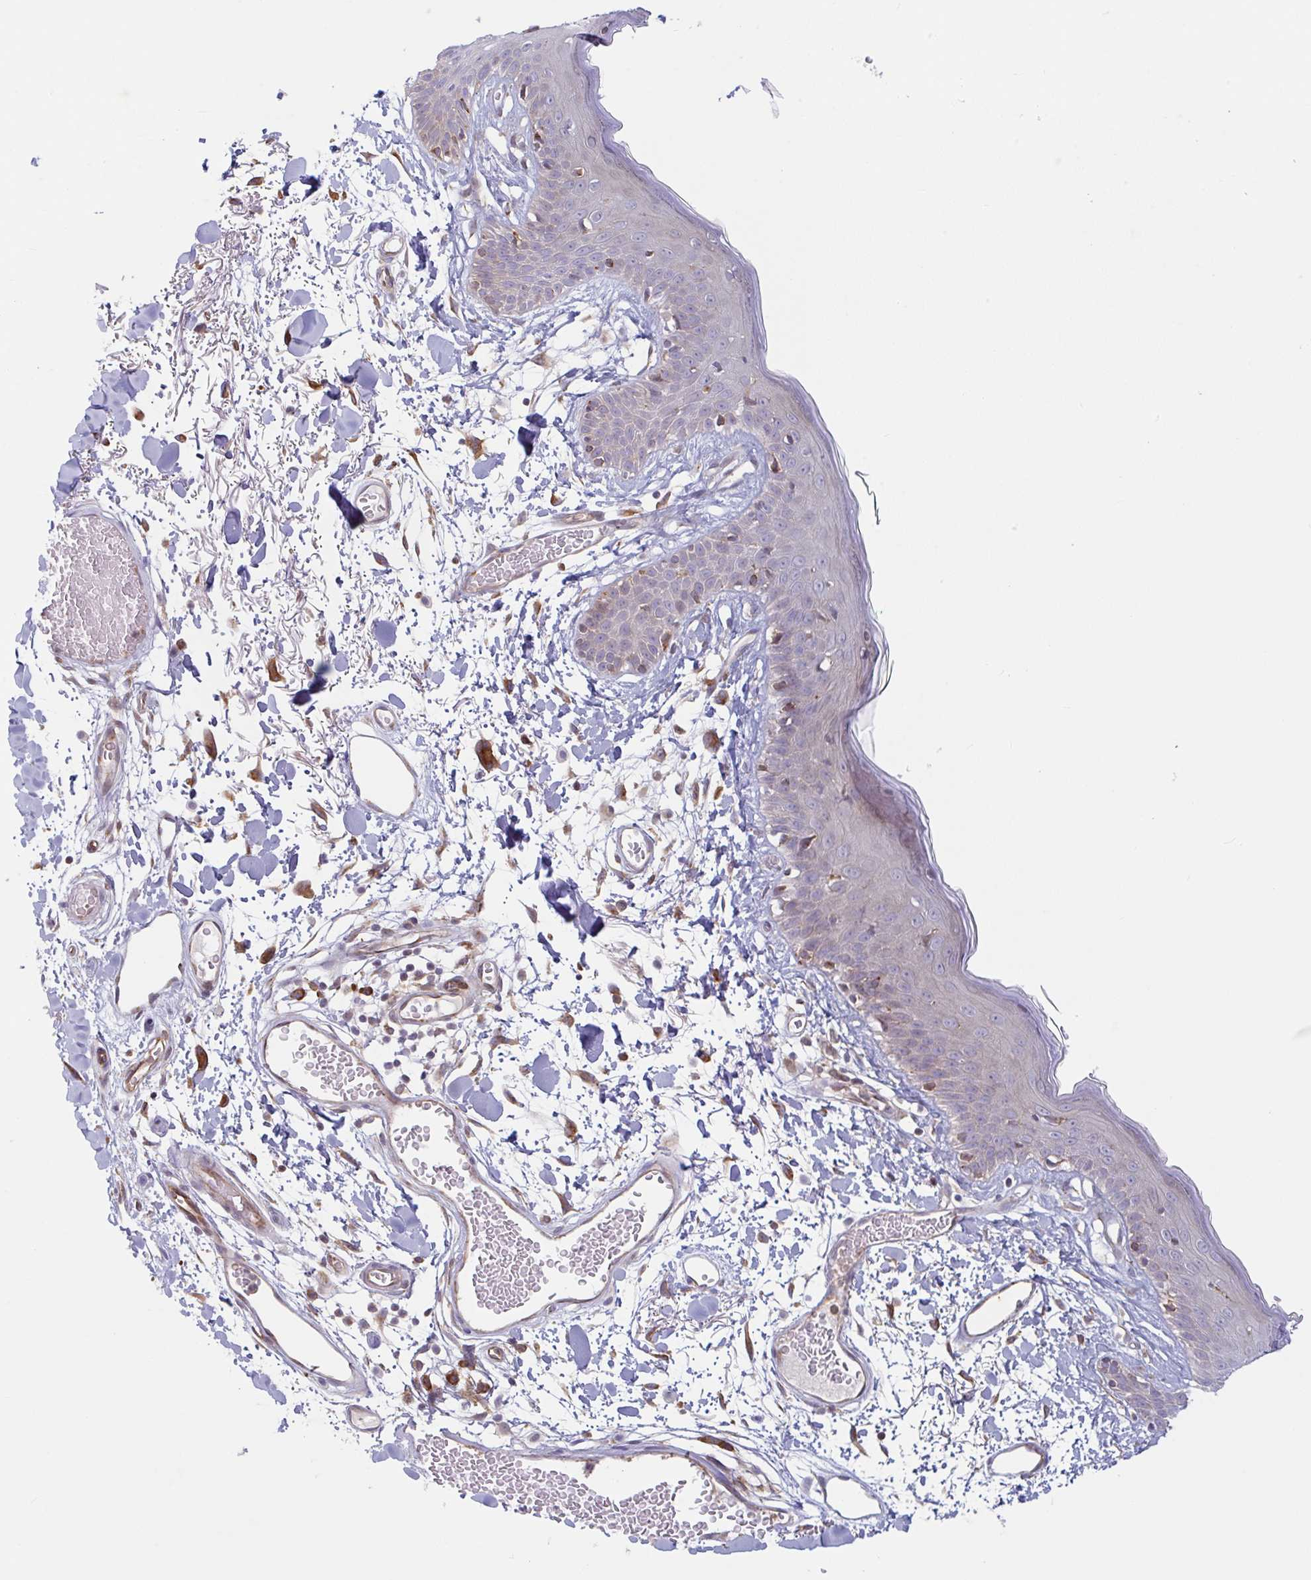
{"staining": {"intensity": "moderate", "quantity": "<25%", "location": "cytoplasmic/membranous"}, "tissue": "skin", "cell_type": "Fibroblasts", "image_type": "normal", "snomed": [{"axis": "morphology", "description": "Normal tissue, NOS"}, {"axis": "topography", "description": "Skin"}], "caption": "DAB immunohistochemical staining of benign skin displays moderate cytoplasmic/membranous protein expression in about <25% of fibroblasts. Using DAB (brown) and hematoxylin (blue) stains, captured at high magnification using brightfield microscopy.", "gene": "RIT1", "patient": {"sex": "male", "age": 79}}